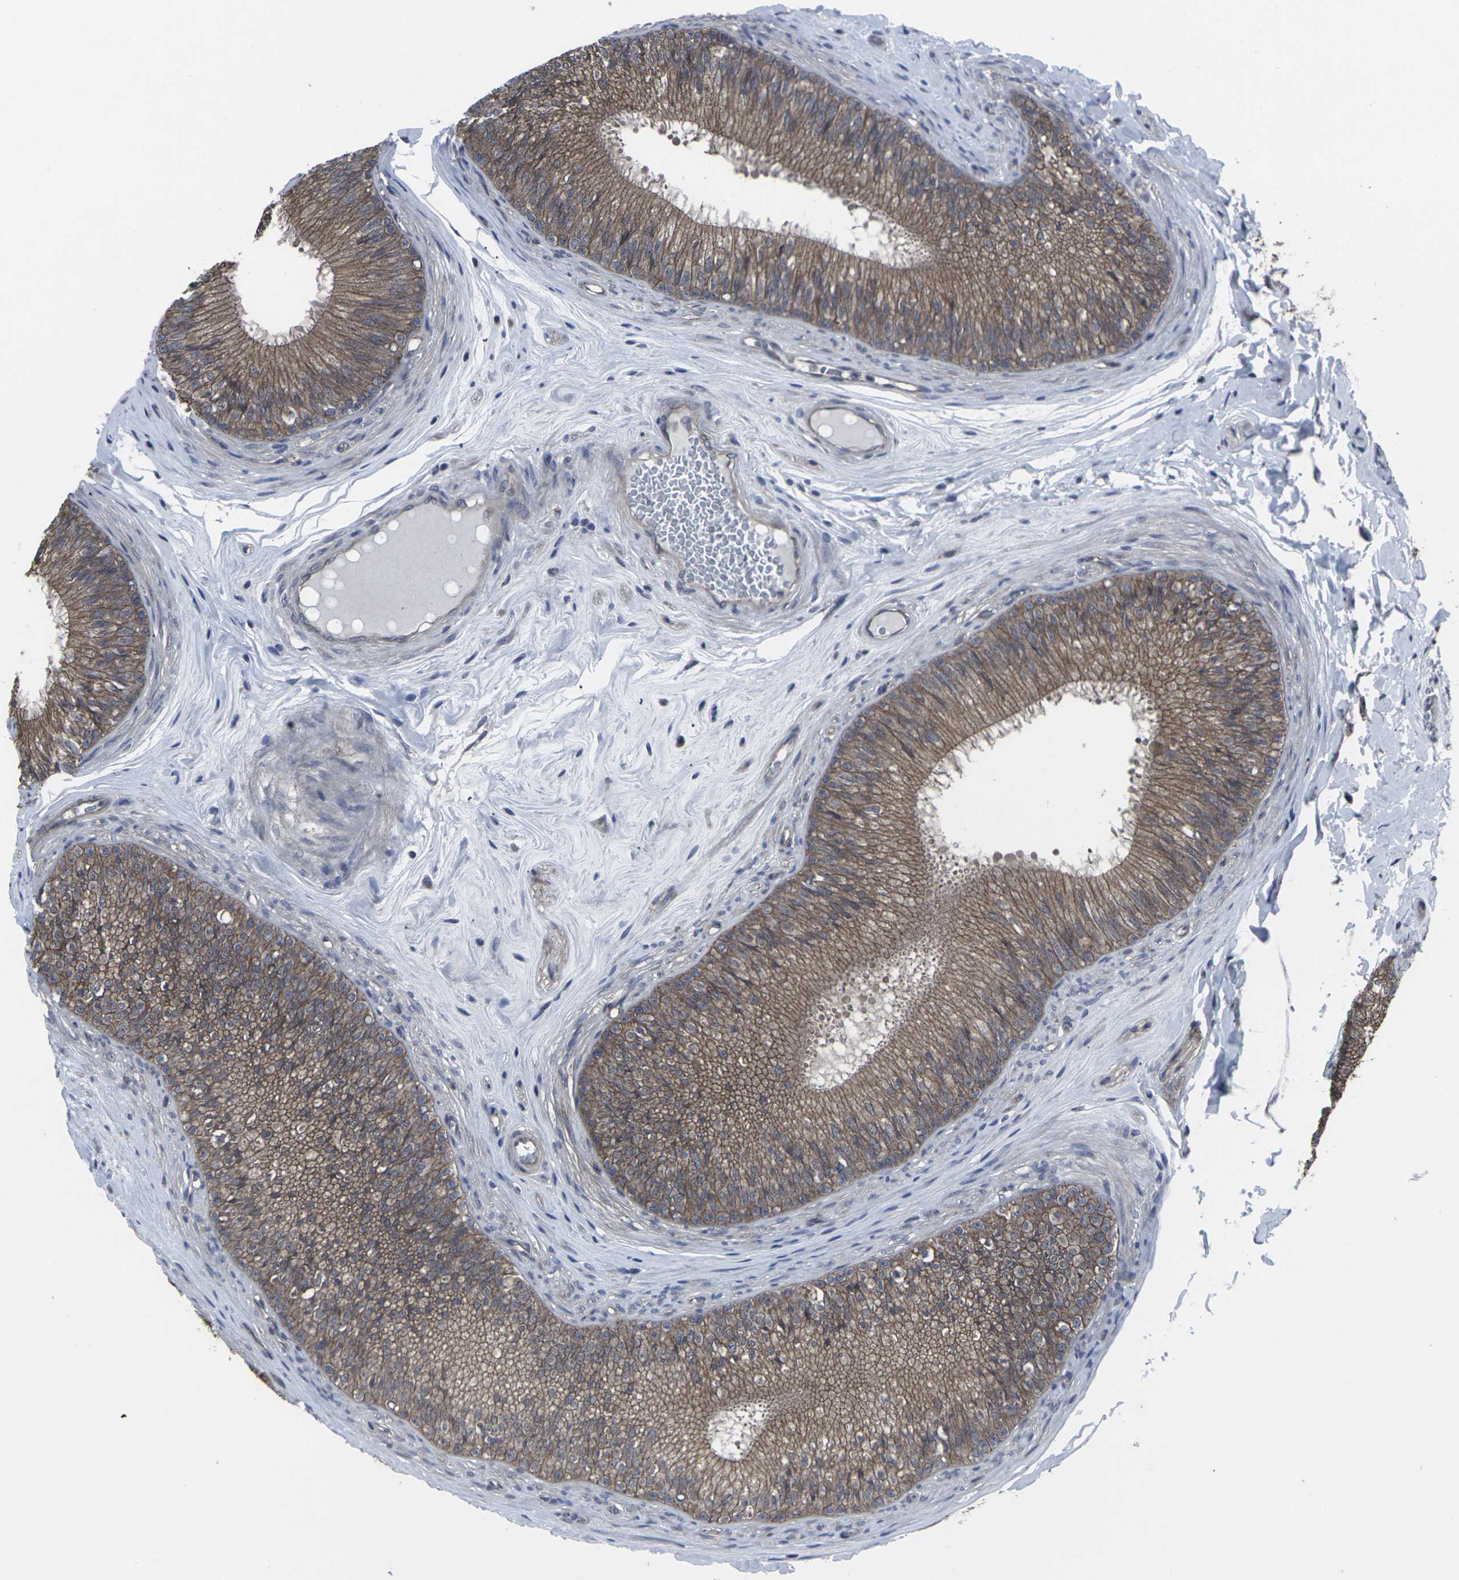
{"staining": {"intensity": "moderate", "quantity": ">75%", "location": "cytoplasmic/membranous"}, "tissue": "epididymis", "cell_type": "Glandular cells", "image_type": "normal", "snomed": [{"axis": "morphology", "description": "Normal tissue, NOS"}, {"axis": "topography", "description": "Testis"}, {"axis": "topography", "description": "Epididymis"}], "caption": "A medium amount of moderate cytoplasmic/membranous expression is present in about >75% of glandular cells in unremarkable epididymis. The staining was performed using DAB (3,3'-diaminobenzidine), with brown indicating positive protein expression. Nuclei are stained blue with hematoxylin.", "gene": "MAPKAPK2", "patient": {"sex": "male", "age": 36}}